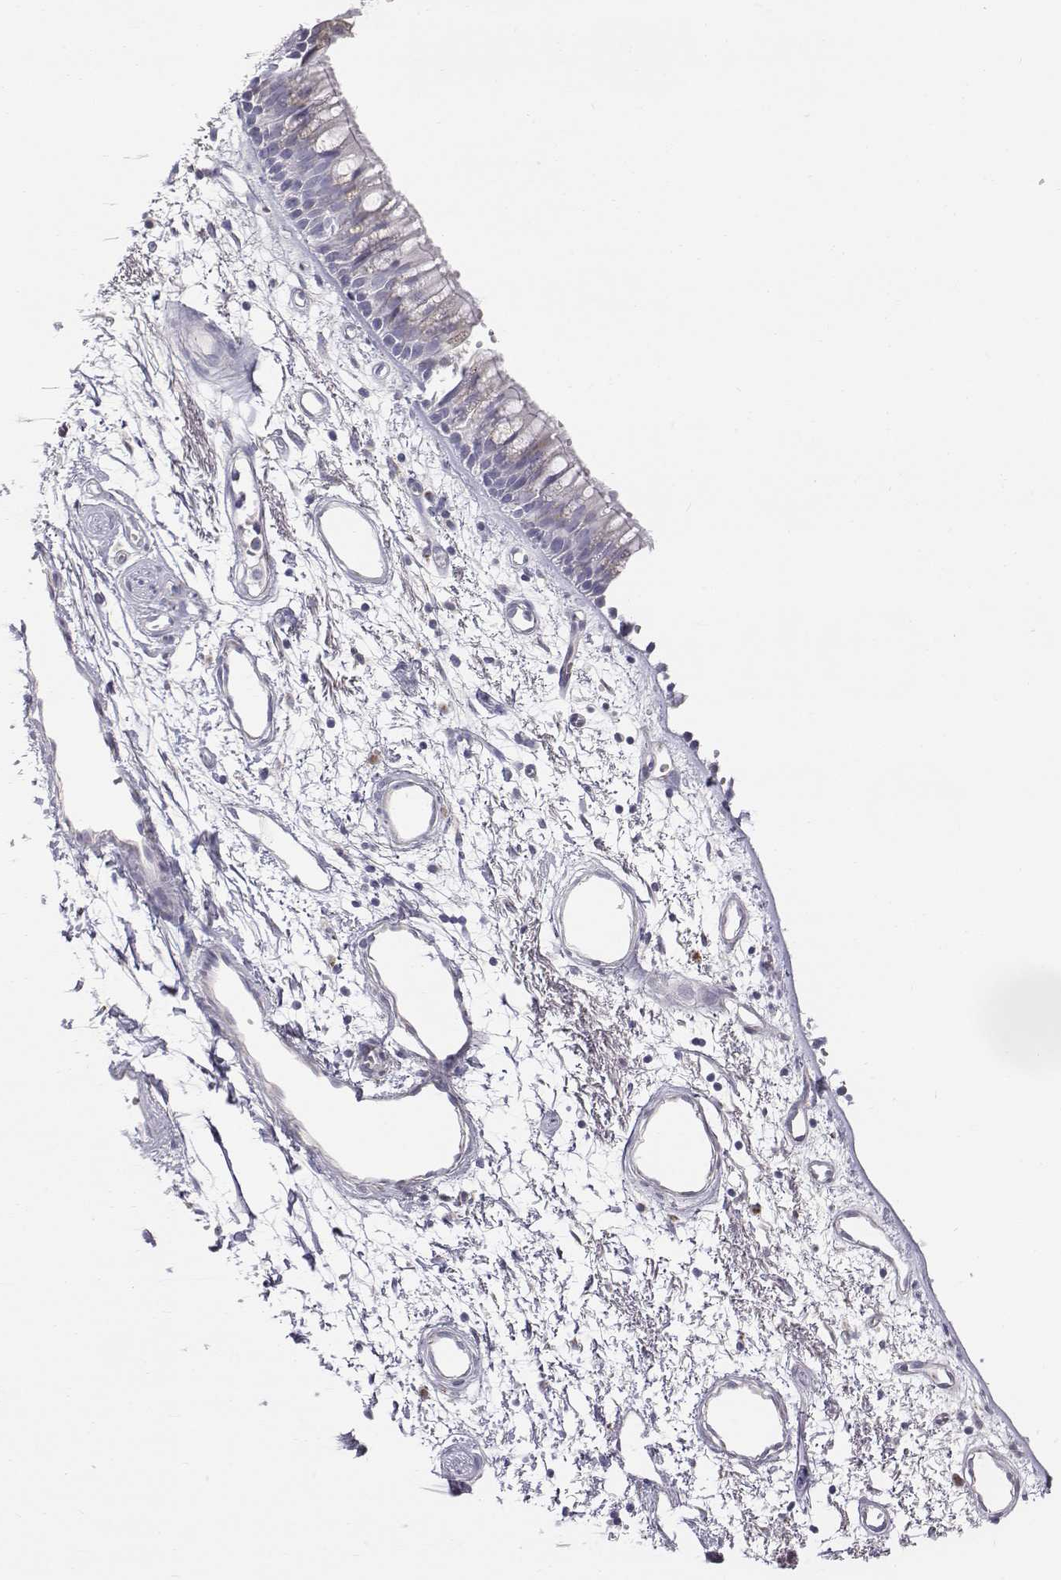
{"staining": {"intensity": "negative", "quantity": "none", "location": "none"}, "tissue": "bronchus", "cell_type": "Respiratory epithelial cells", "image_type": "normal", "snomed": [{"axis": "morphology", "description": "Normal tissue, NOS"}, {"axis": "morphology", "description": "Squamous cell carcinoma, NOS"}, {"axis": "topography", "description": "Cartilage tissue"}, {"axis": "topography", "description": "Bronchus"}, {"axis": "topography", "description": "Lung"}], "caption": "This is an immunohistochemistry photomicrograph of unremarkable human bronchus. There is no positivity in respiratory epithelial cells.", "gene": "C6orf58", "patient": {"sex": "male", "age": 66}}